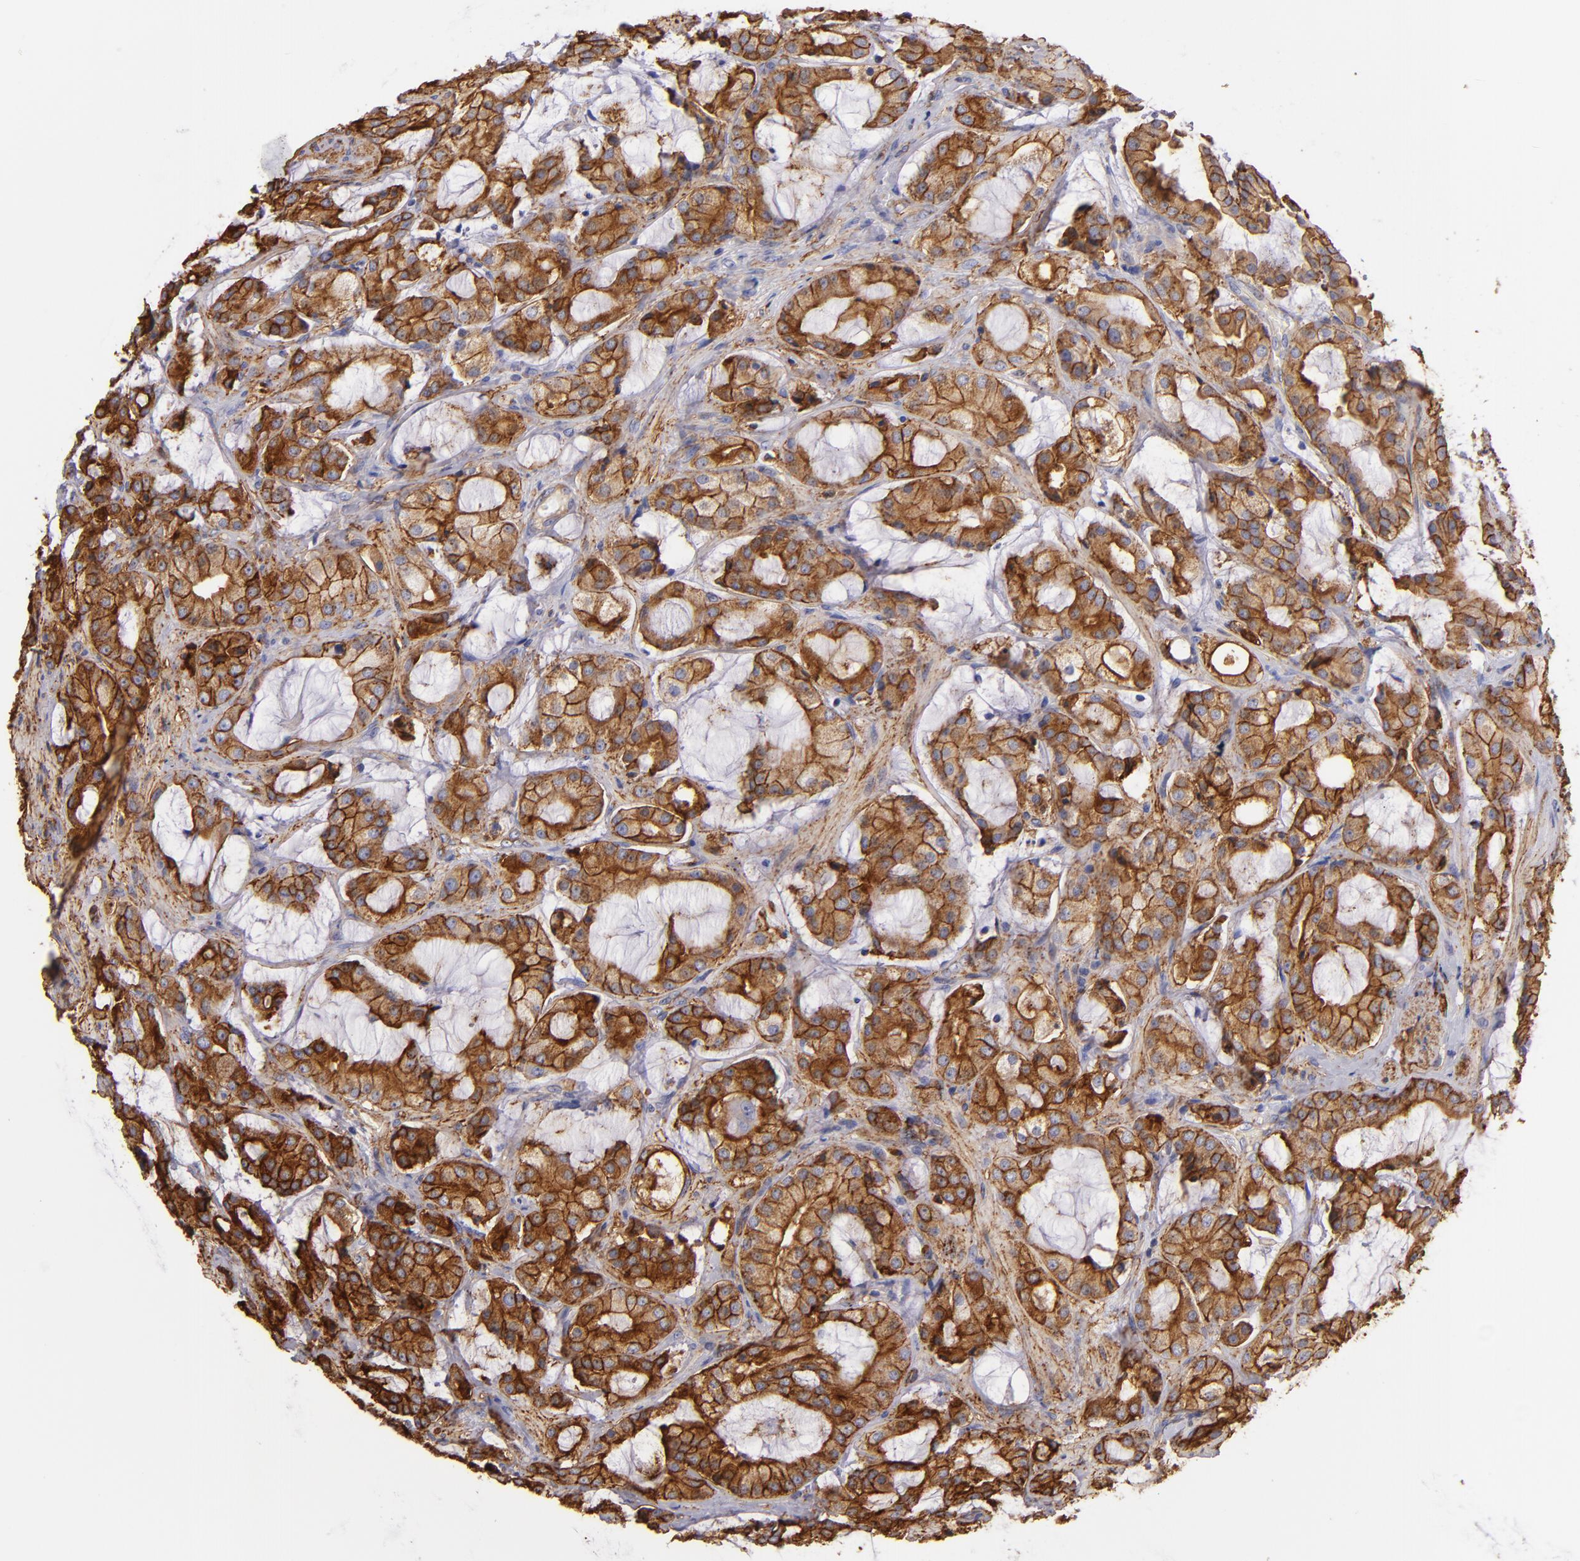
{"staining": {"intensity": "strong", "quantity": ">75%", "location": "cytoplasmic/membranous"}, "tissue": "prostate cancer", "cell_type": "Tumor cells", "image_type": "cancer", "snomed": [{"axis": "morphology", "description": "Adenocarcinoma, Medium grade"}, {"axis": "topography", "description": "Prostate"}], "caption": "Immunohistochemistry (IHC) image of neoplastic tissue: human prostate cancer stained using IHC shows high levels of strong protein expression localized specifically in the cytoplasmic/membranous of tumor cells, appearing as a cytoplasmic/membranous brown color.", "gene": "CD151", "patient": {"sex": "male", "age": 70}}